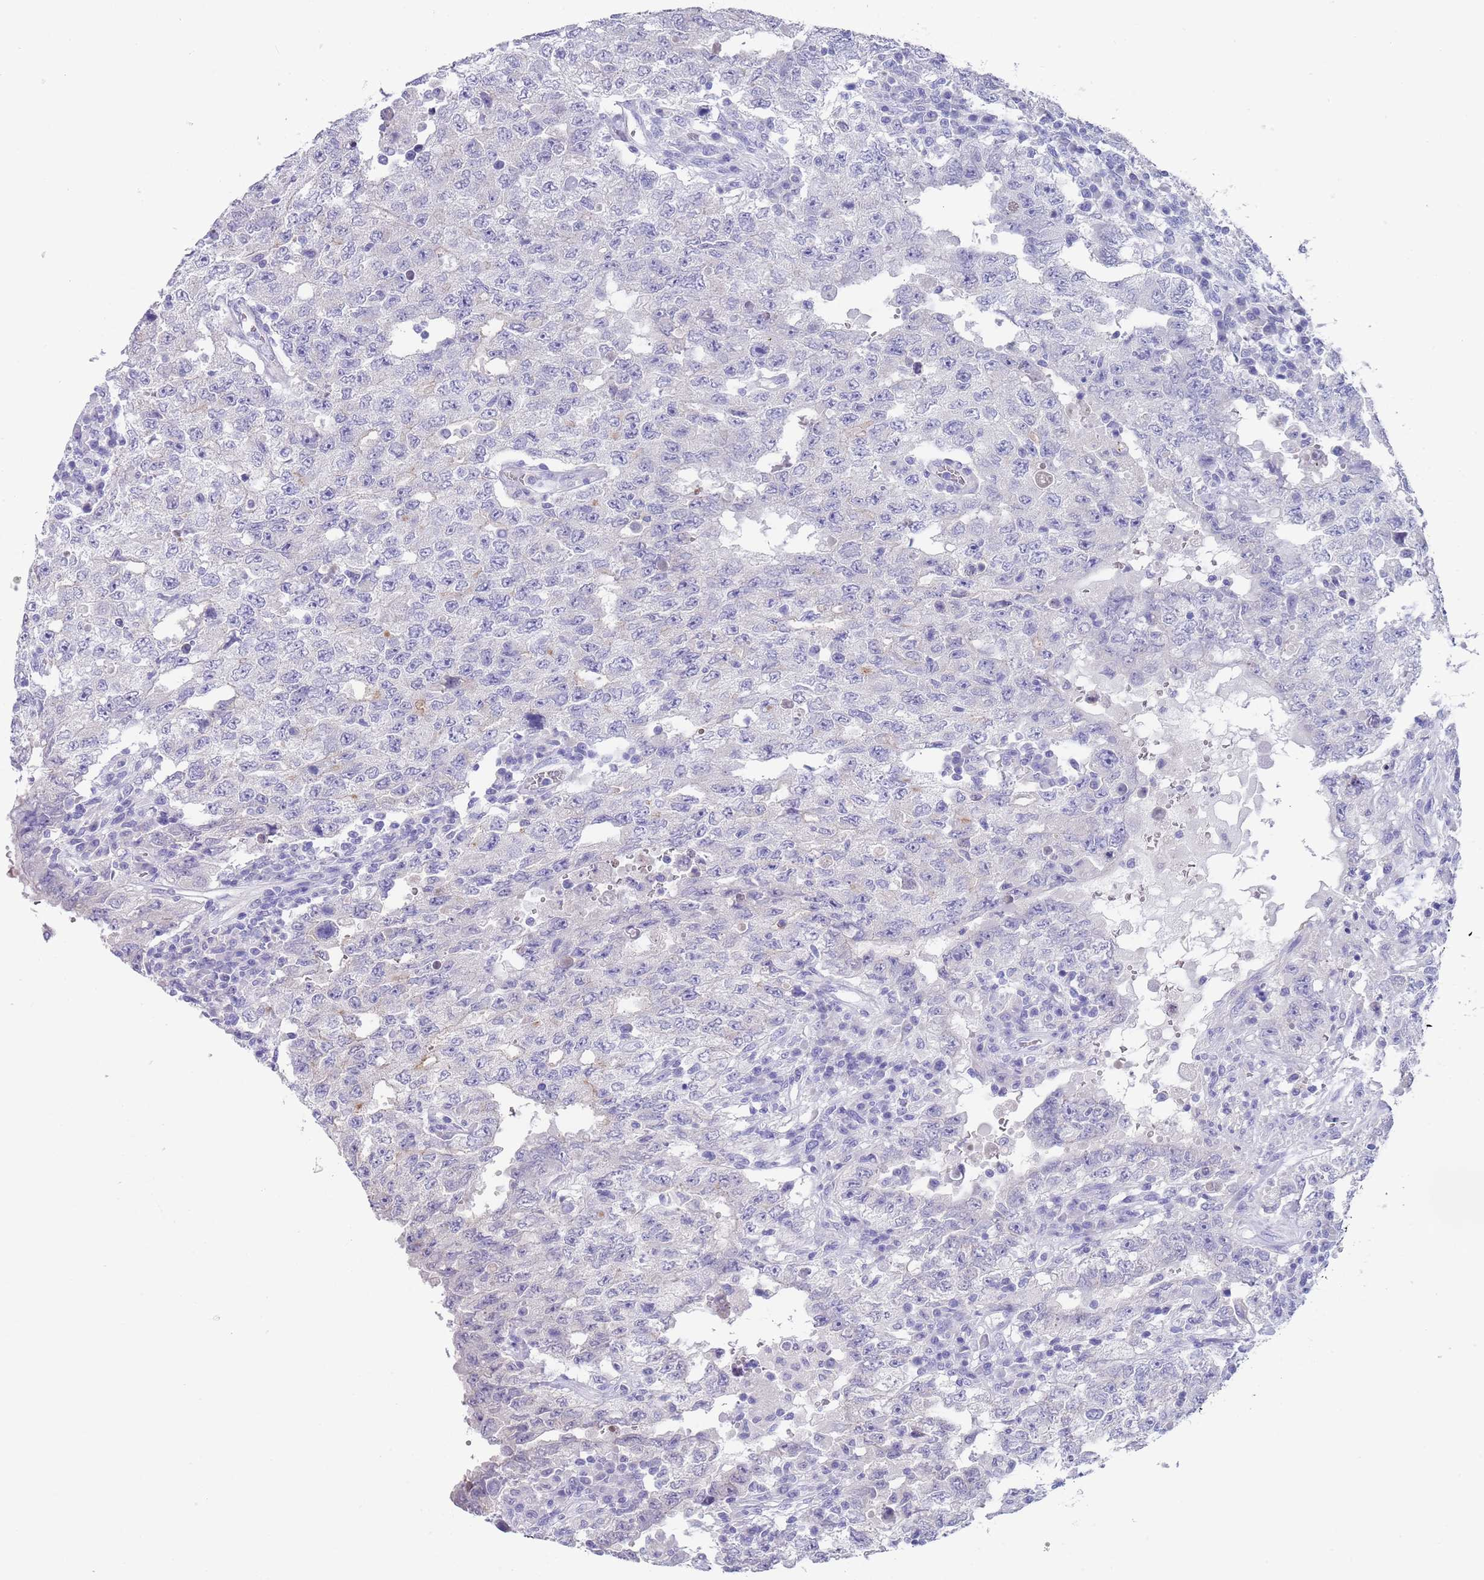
{"staining": {"intensity": "negative", "quantity": "none", "location": "none"}, "tissue": "testis cancer", "cell_type": "Tumor cells", "image_type": "cancer", "snomed": [{"axis": "morphology", "description": "Carcinoma, Embryonal, NOS"}, {"axis": "topography", "description": "Testis"}], "caption": "A high-resolution micrograph shows IHC staining of embryonal carcinoma (testis), which exhibits no significant staining in tumor cells.", "gene": "SPIRE2", "patient": {"sex": "male", "age": 26}}